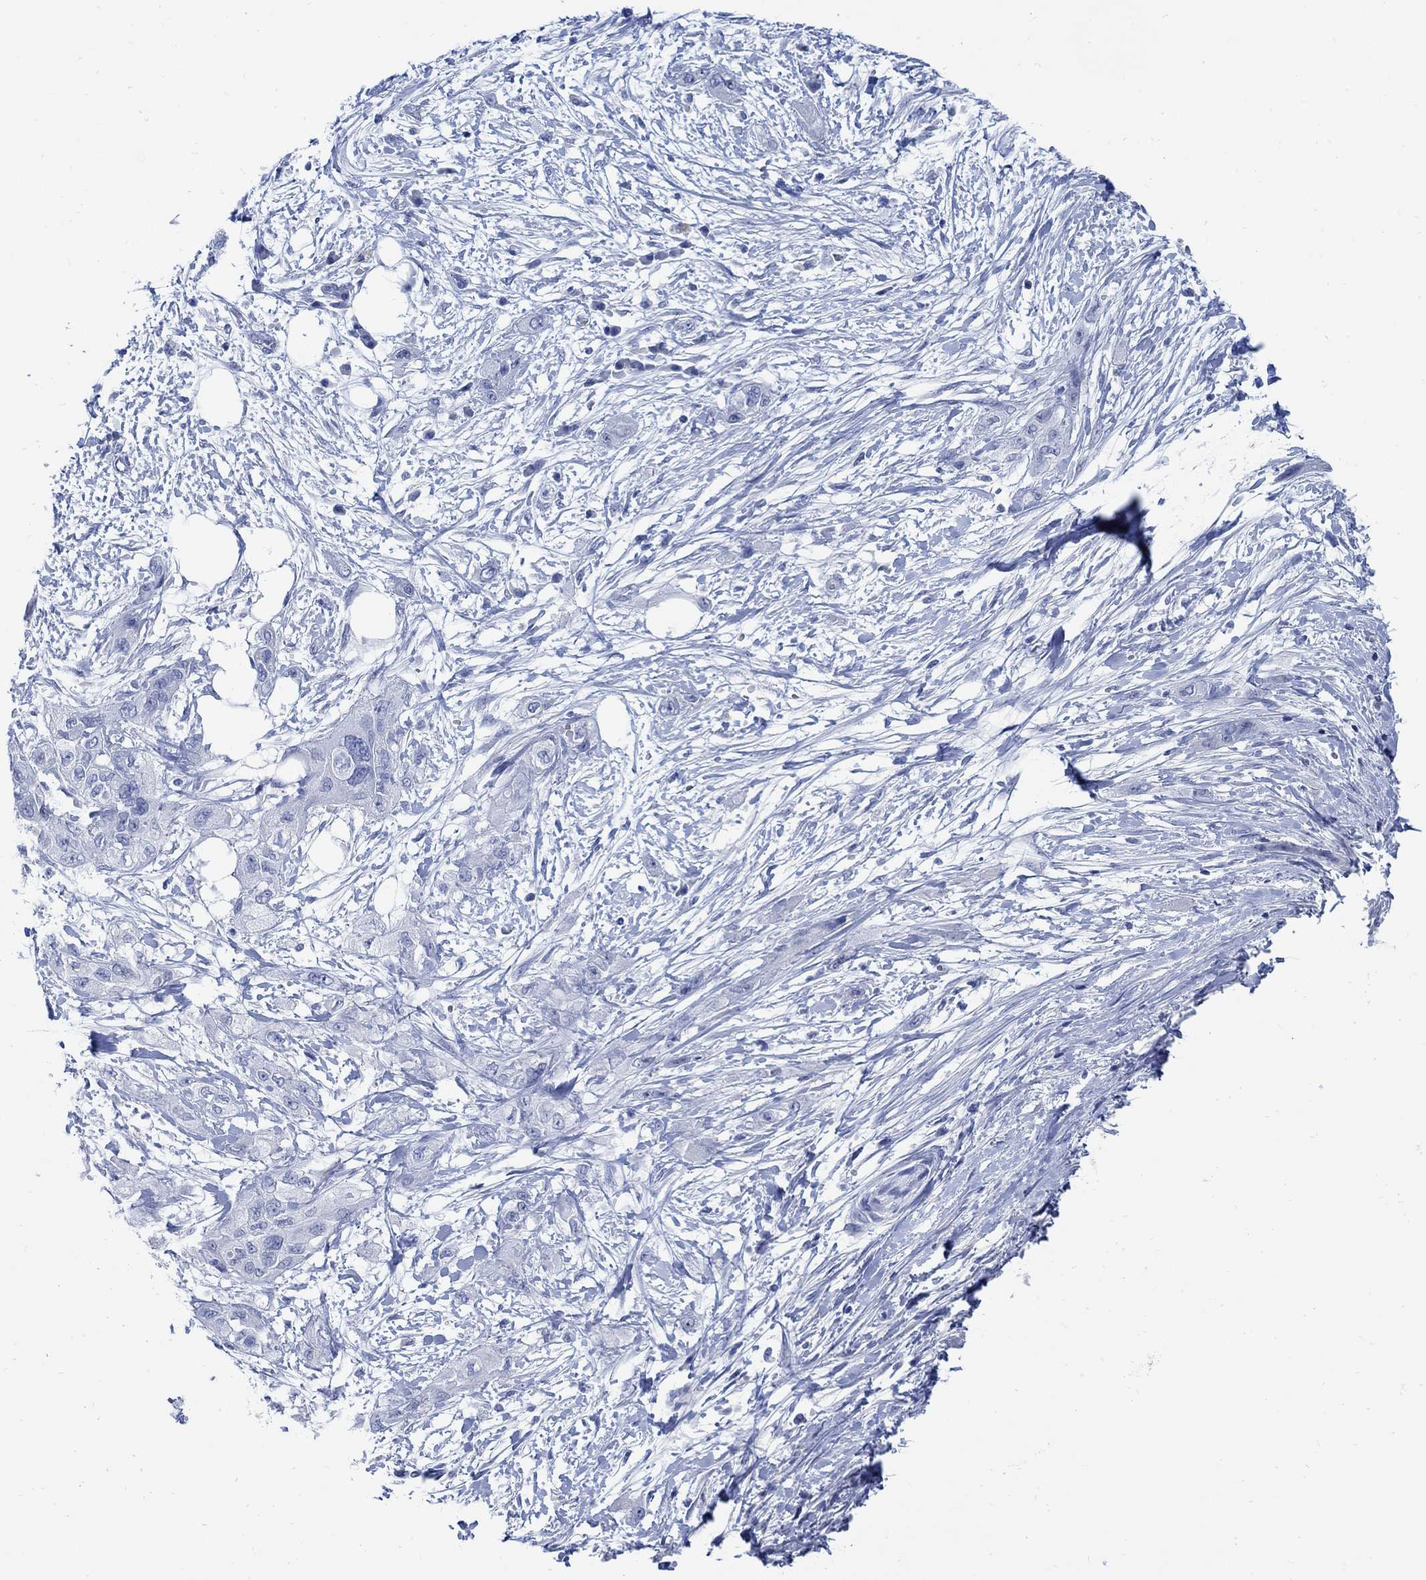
{"staining": {"intensity": "negative", "quantity": "none", "location": "none"}, "tissue": "pancreatic cancer", "cell_type": "Tumor cells", "image_type": "cancer", "snomed": [{"axis": "morphology", "description": "Adenocarcinoma, NOS"}, {"axis": "topography", "description": "Pancreas"}], "caption": "Immunohistochemistry (IHC) image of human pancreatic adenocarcinoma stained for a protein (brown), which reveals no positivity in tumor cells.", "gene": "CAMK2N1", "patient": {"sex": "male", "age": 72}}